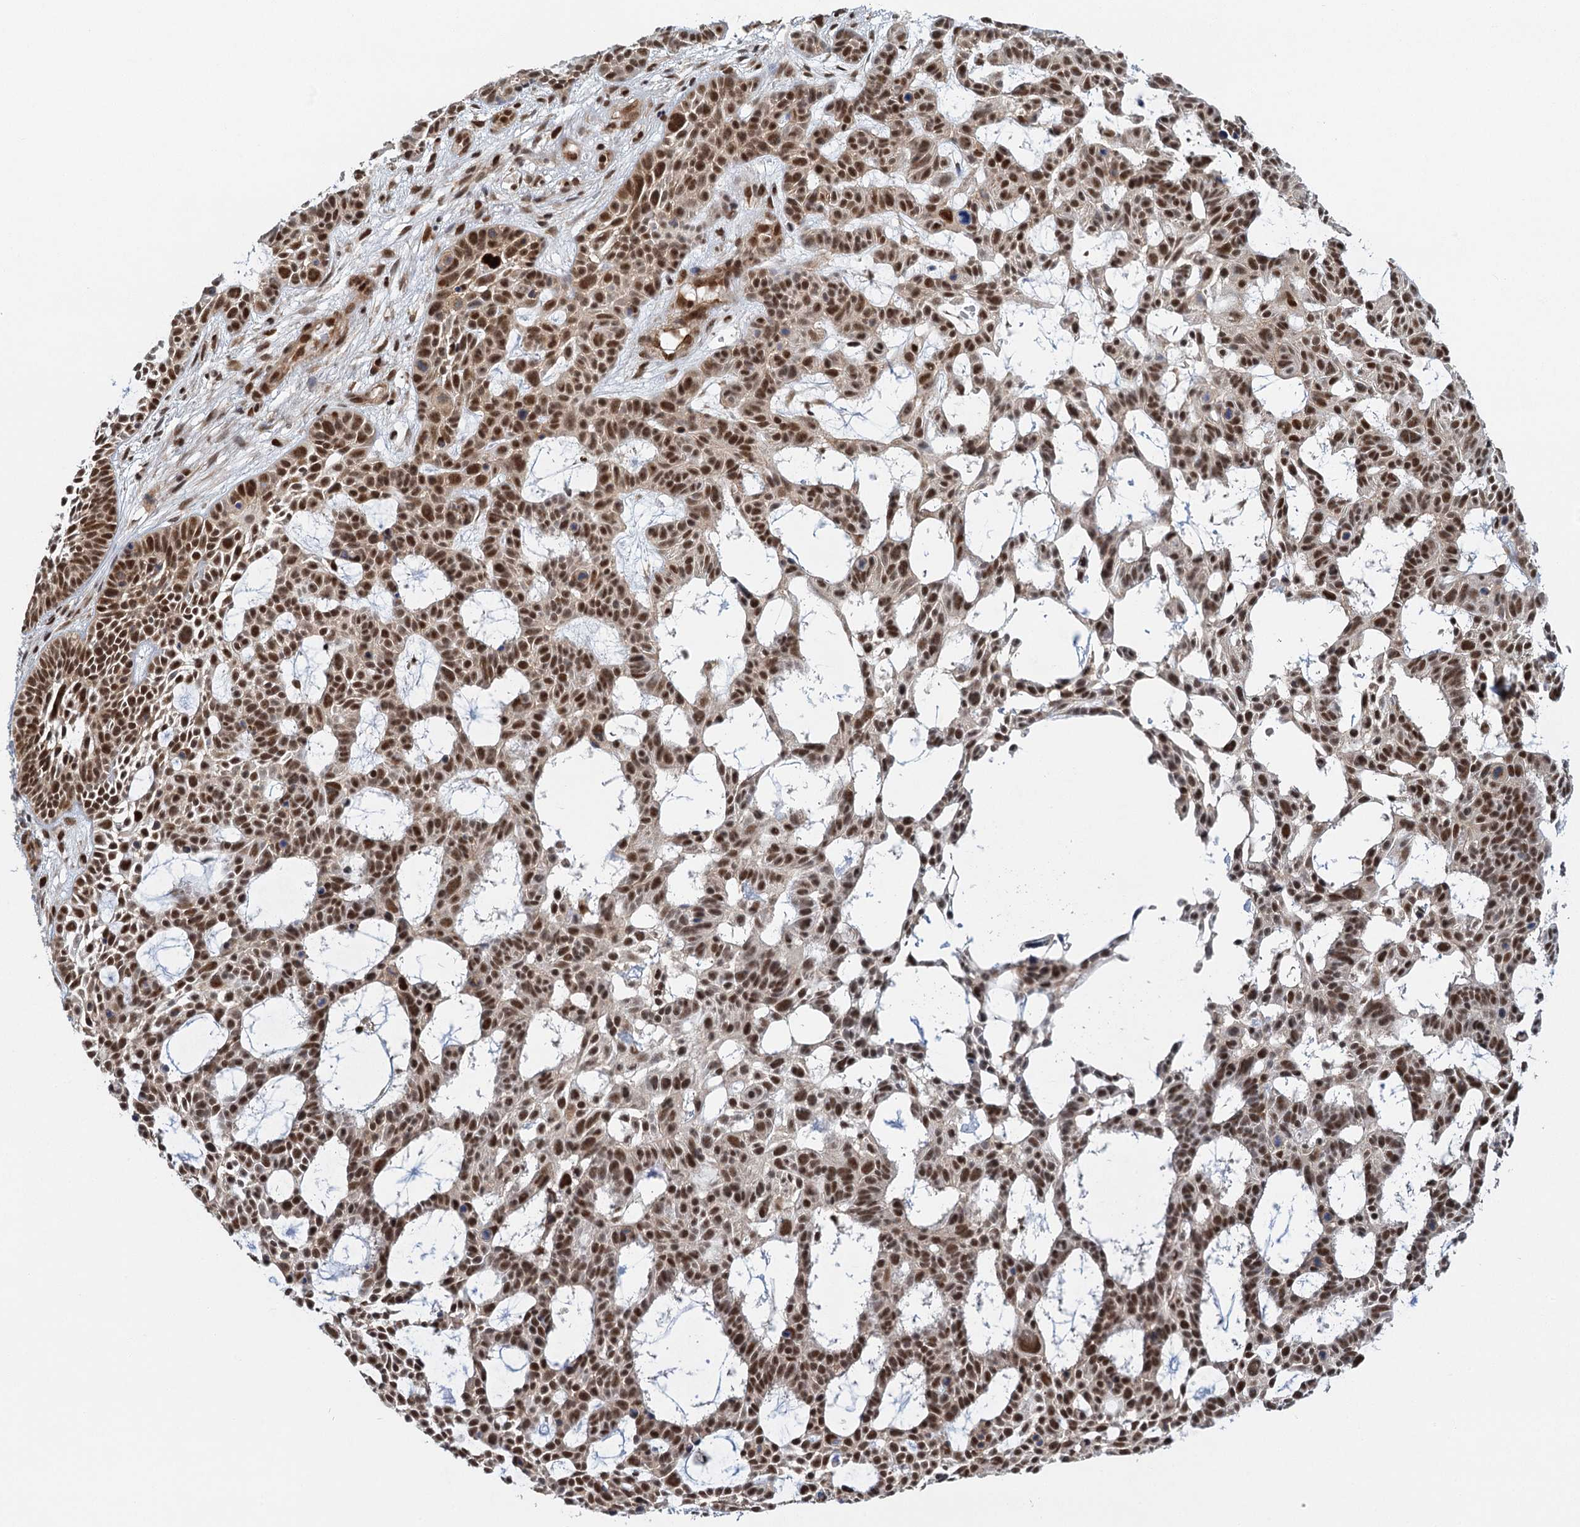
{"staining": {"intensity": "strong", "quantity": ">75%", "location": "nuclear"}, "tissue": "skin cancer", "cell_type": "Tumor cells", "image_type": "cancer", "snomed": [{"axis": "morphology", "description": "Basal cell carcinoma"}, {"axis": "topography", "description": "Skin"}], "caption": "Immunohistochemical staining of skin basal cell carcinoma displays strong nuclear protein staining in approximately >75% of tumor cells.", "gene": "GPATCH11", "patient": {"sex": "male", "age": 89}}